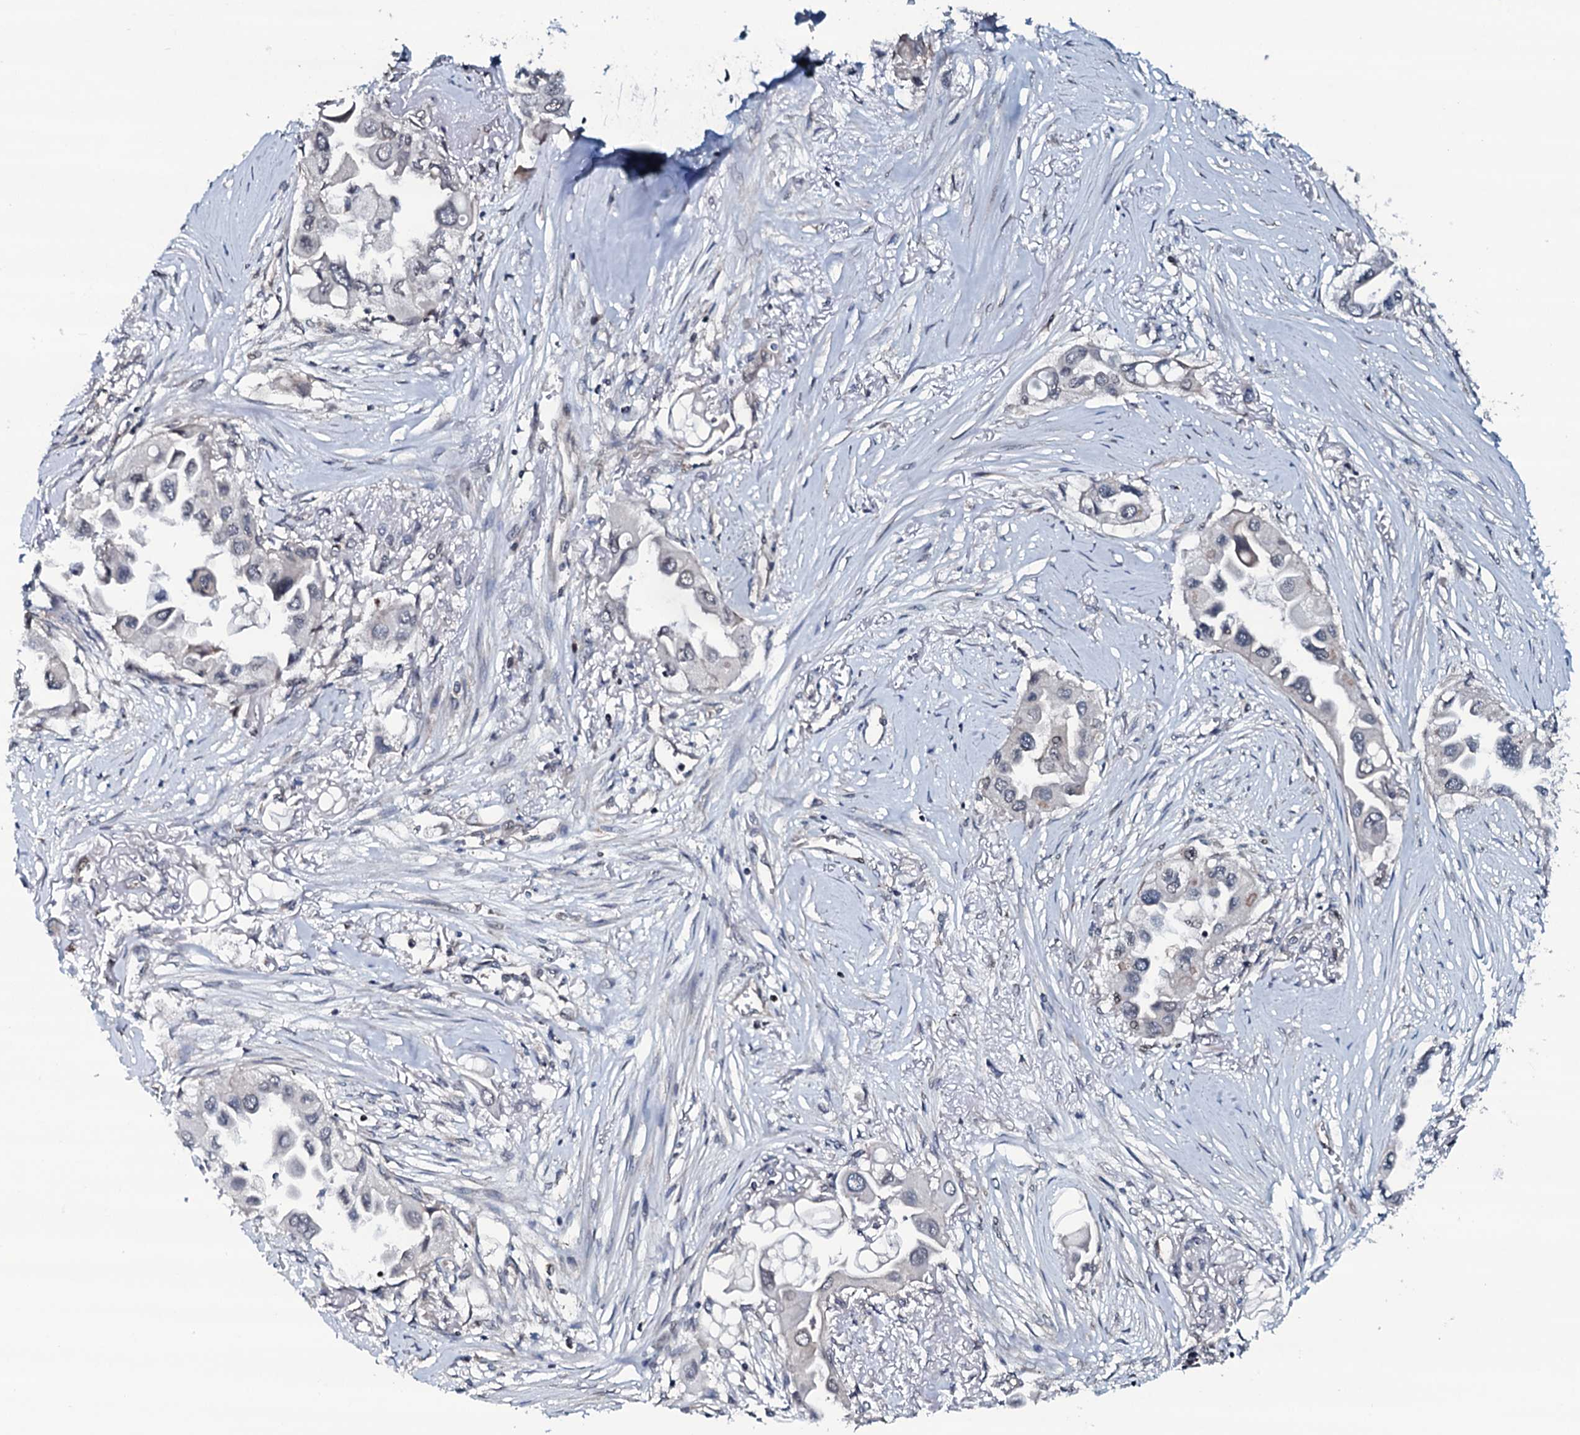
{"staining": {"intensity": "negative", "quantity": "none", "location": "none"}, "tissue": "lung cancer", "cell_type": "Tumor cells", "image_type": "cancer", "snomed": [{"axis": "morphology", "description": "Adenocarcinoma, NOS"}, {"axis": "topography", "description": "Lung"}], "caption": "Tumor cells show no significant expression in lung cancer. (Immunohistochemistry, brightfield microscopy, high magnification).", "gene": "OGFOD2", "patient": {"sex": "female", "age": 76}}